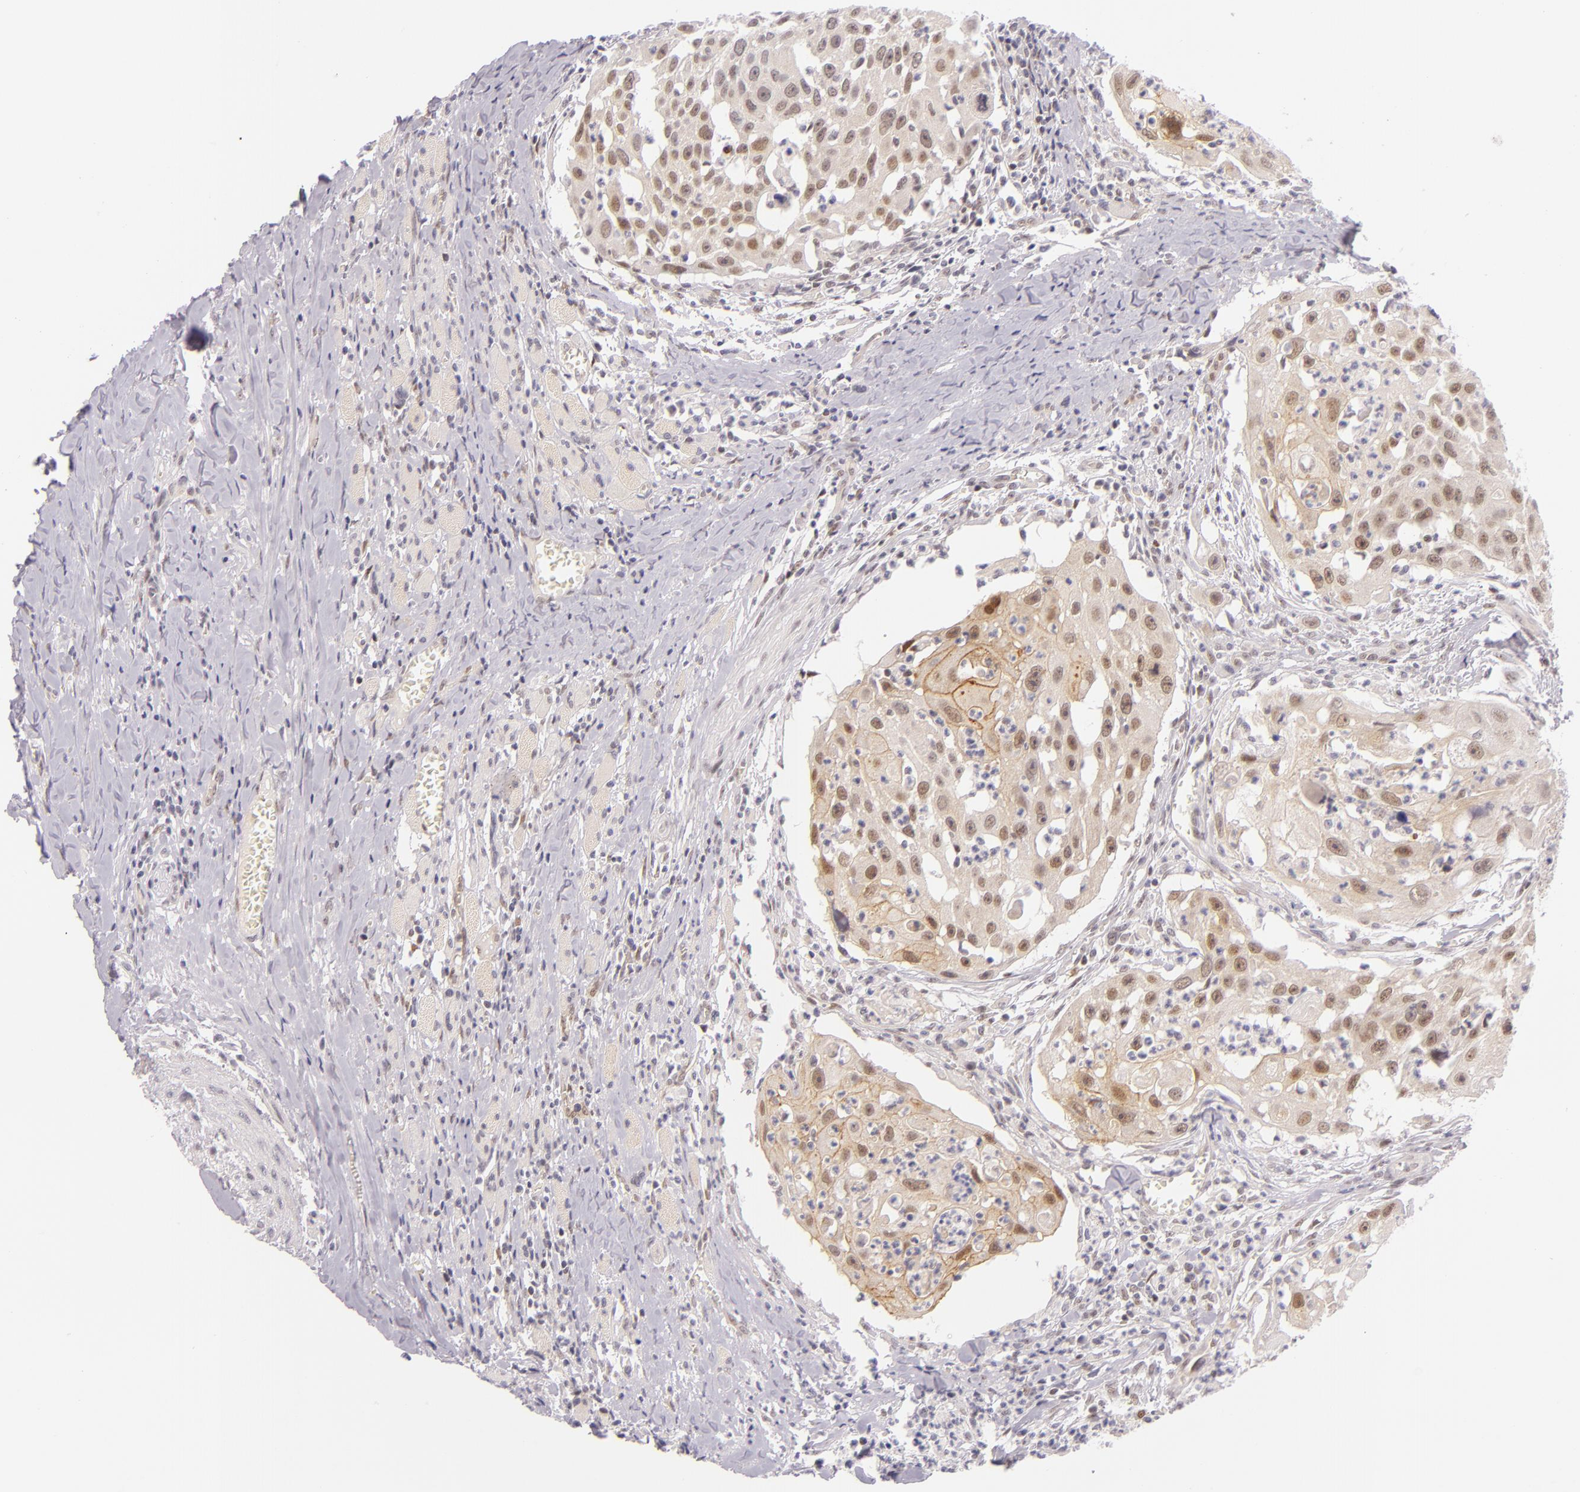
{"staining": {"intensity": "moderate", "quantity": "25%-75%", "location": "cytoplasmic/membranous,nuclear"}, "tissue": "head and neck cancer", "cell_type": "Tumor cells", "image_type": "cancer", "snomed": [{"axis": "morphology", "description": "Squamous cell carcinoma, NOS"}, {"axis": "topography", "description": "Head-Neck"}], "caption": "Protein staining displays moderate cytoplasmic/membranous and nuclear expression in about 25%-75% of tumor cells in head and neck cancer.", "gene": "BCL3", "patient": {"sex": "male", "age": 64}}